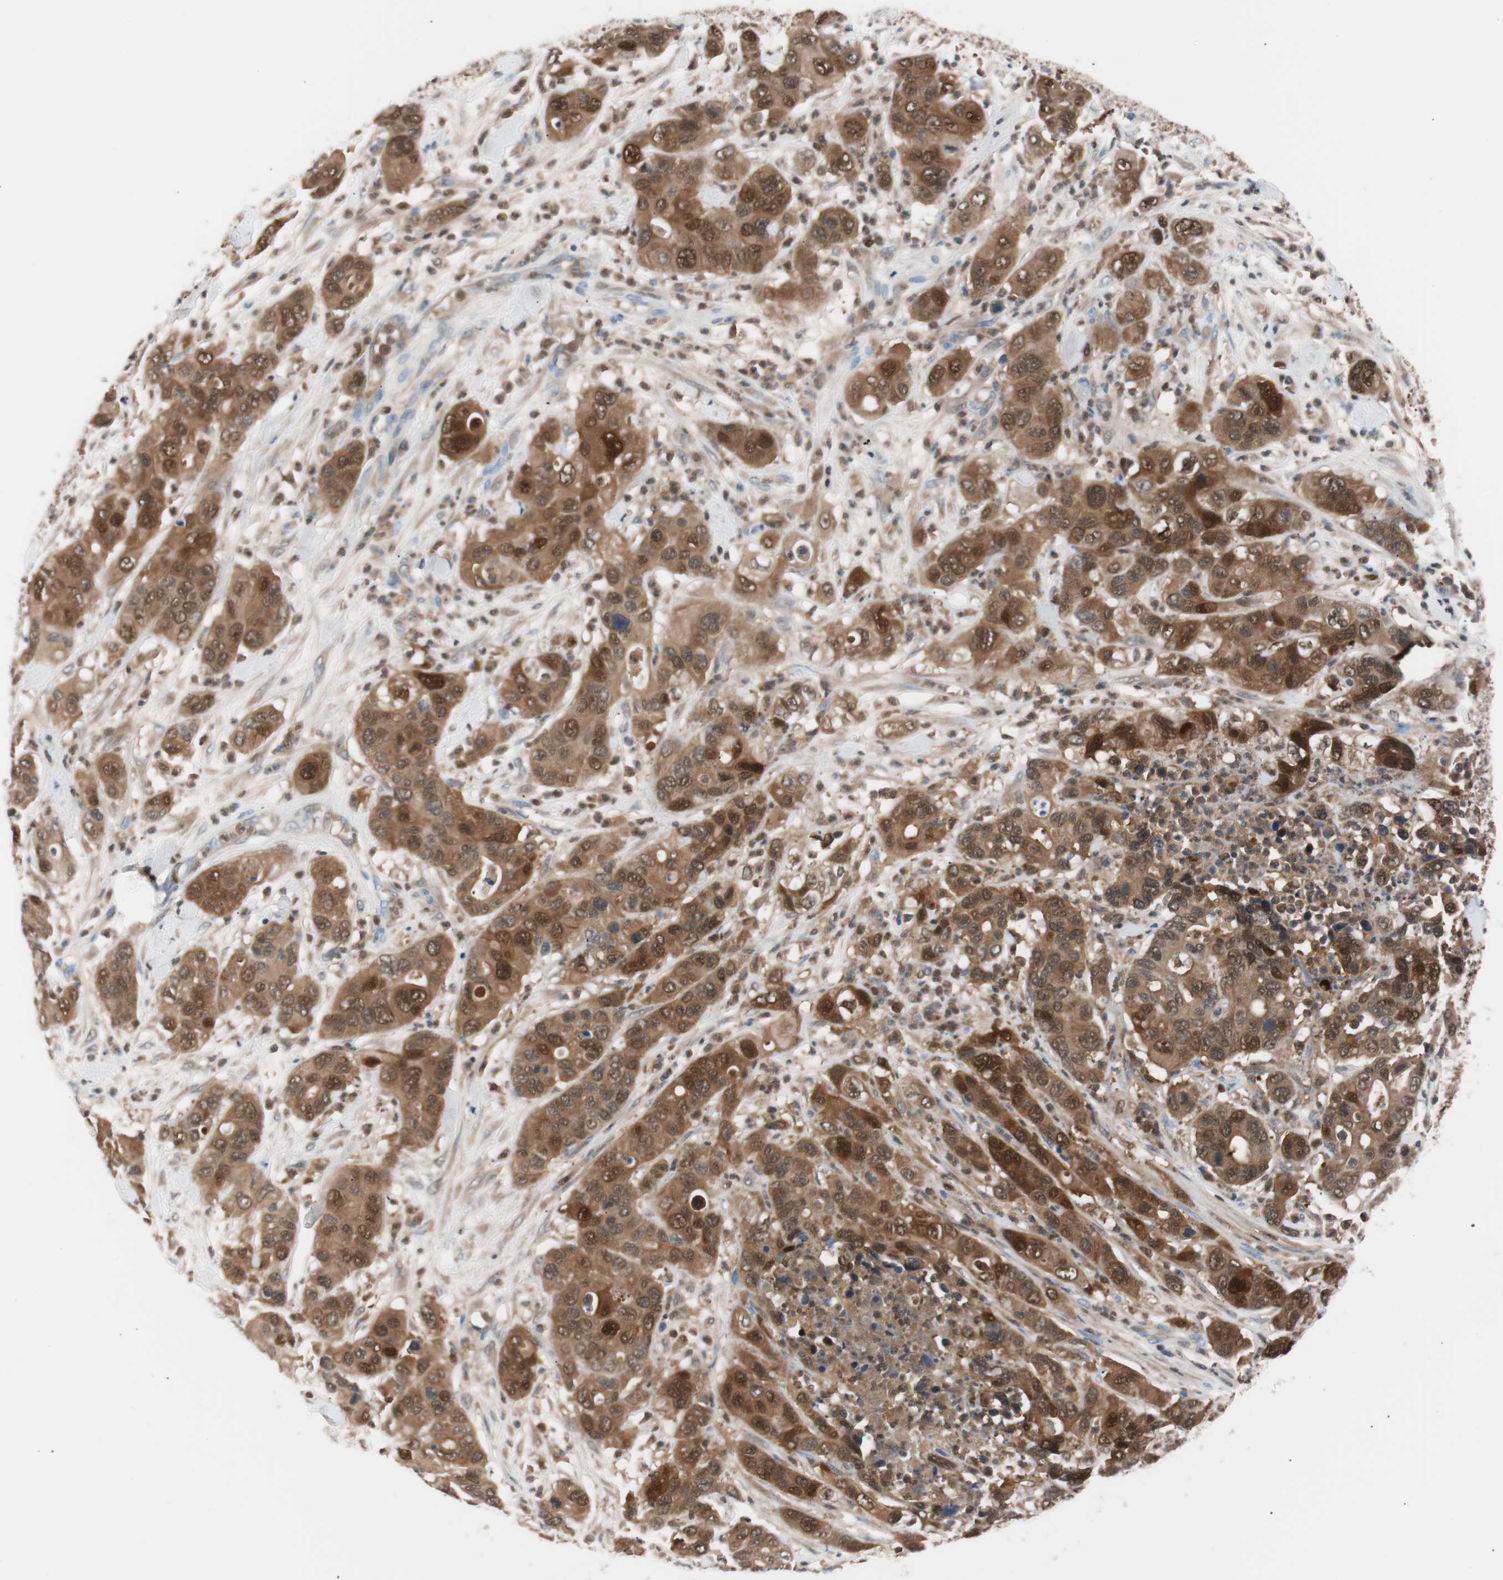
{"staining": {"intensity": "strong", "quantity": ">75%", "location": "cytoplasmic/membranous,nuclear"}, "tissue": "pancreatic cancer", "cell_type": "Tumor cells", "image_type": "cancer", "snomed": [{"axis": "morphology", "description": "Adenocarcinoma, NOS"}, {"axis": "topography", "description": "Pancreas"}], "caption": "Human pancreatic cancer (adenocarcinoma) stained with a protein marker demonstrates strong staining in tumor cells.", "gene": "IL18", "patient": {"sex": "female", "age": 71}}